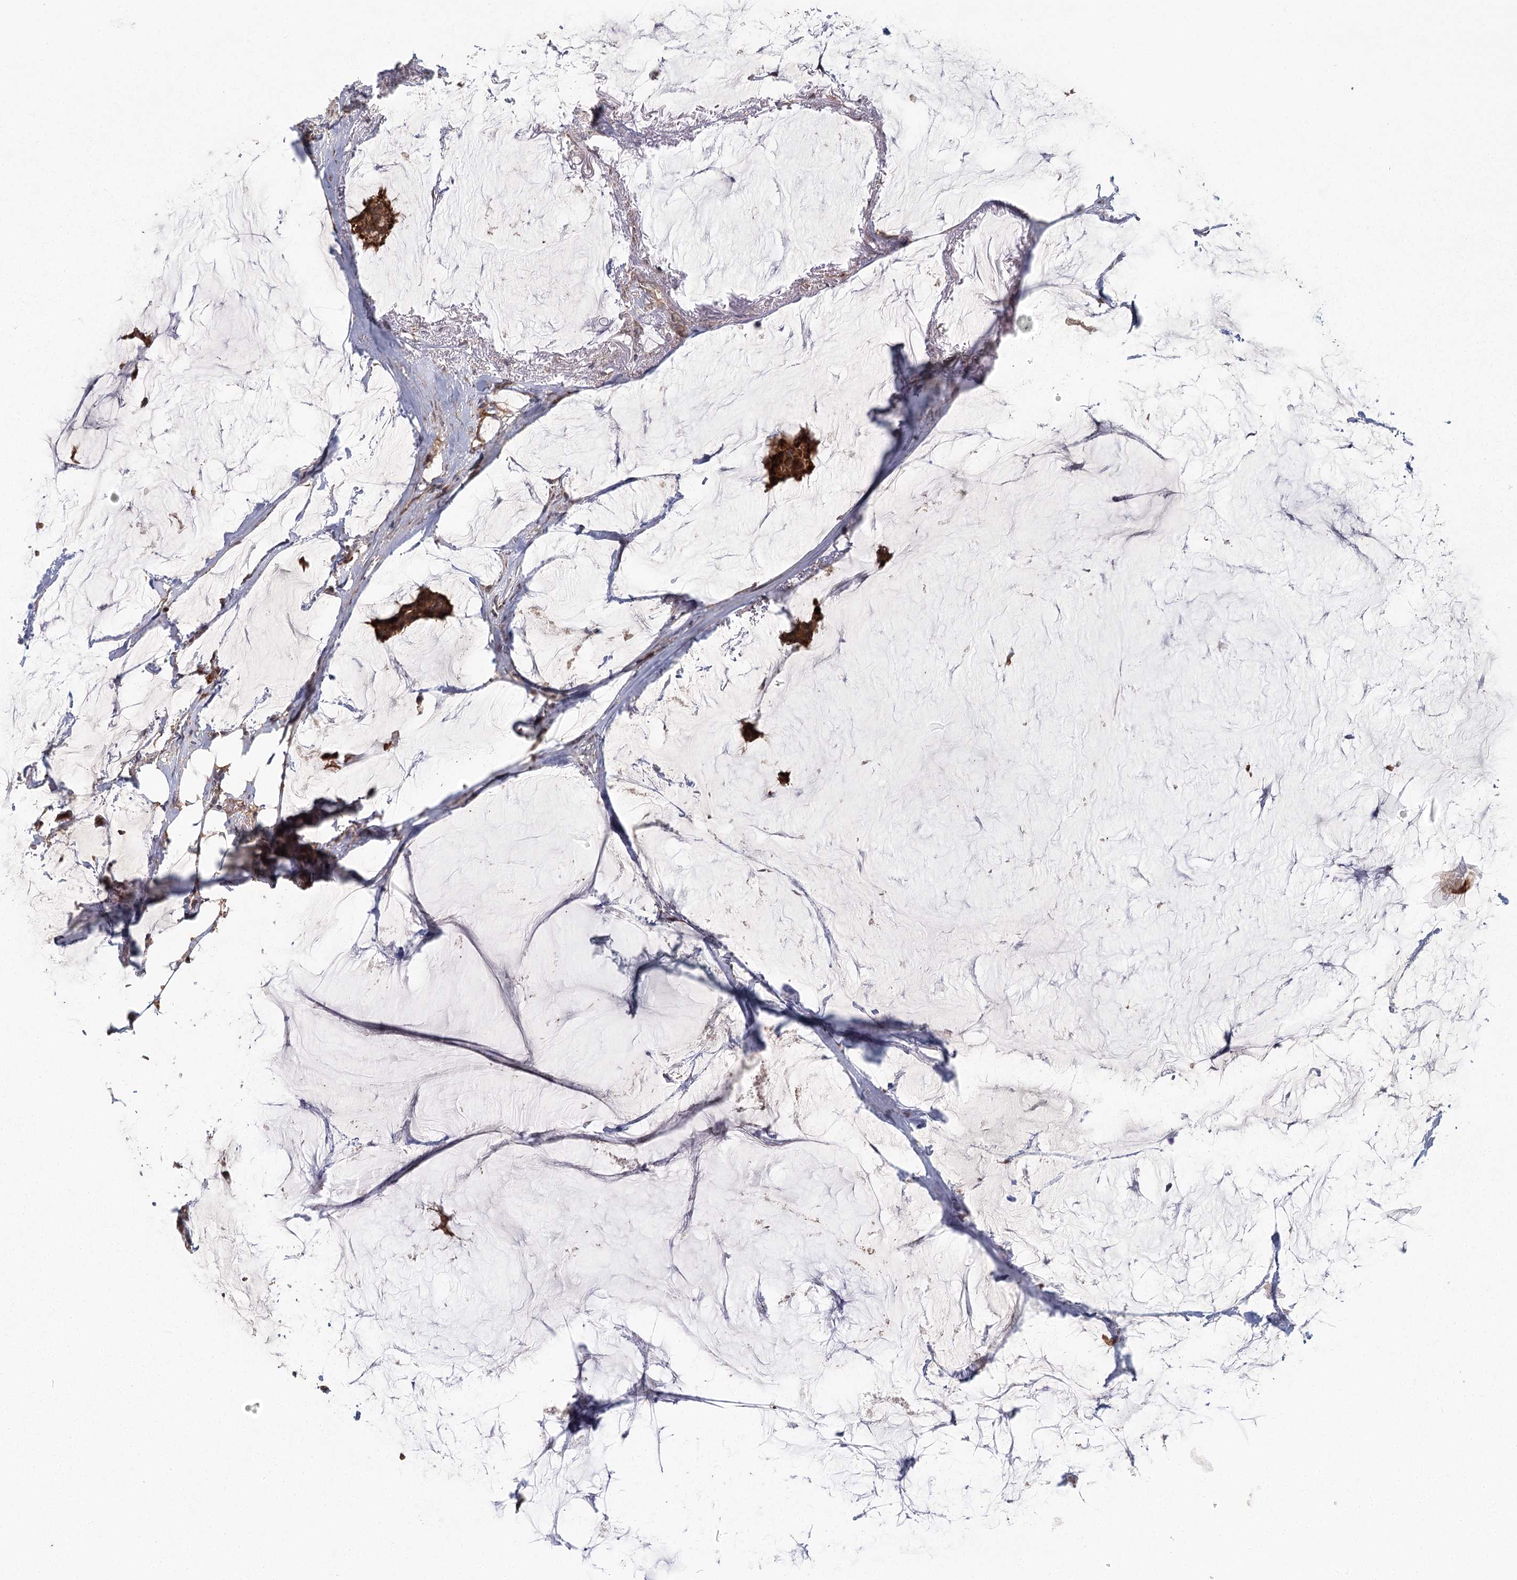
{"staining": {"intensity": "strong", "quantity": ">75%", "location": "cytoplasmic/membranous"}, "tissue": "breast cancer", "cell_type": "Tumor cells", "image_type": "cancer", "snomed": [{"axis": "morphology", "description": "Duct carcinoma"}, {"axis": "topography", "description": "Breast"}], "caption": "Approximately >75% of tumor cells in breast invasive ductal carcinoma display strong cytoplasmic/membranous protein expression as visualized by brown immunohistochemical staining.", "gene": "RAPGEF6", "patient": {"sex": "female", "age": 93}}